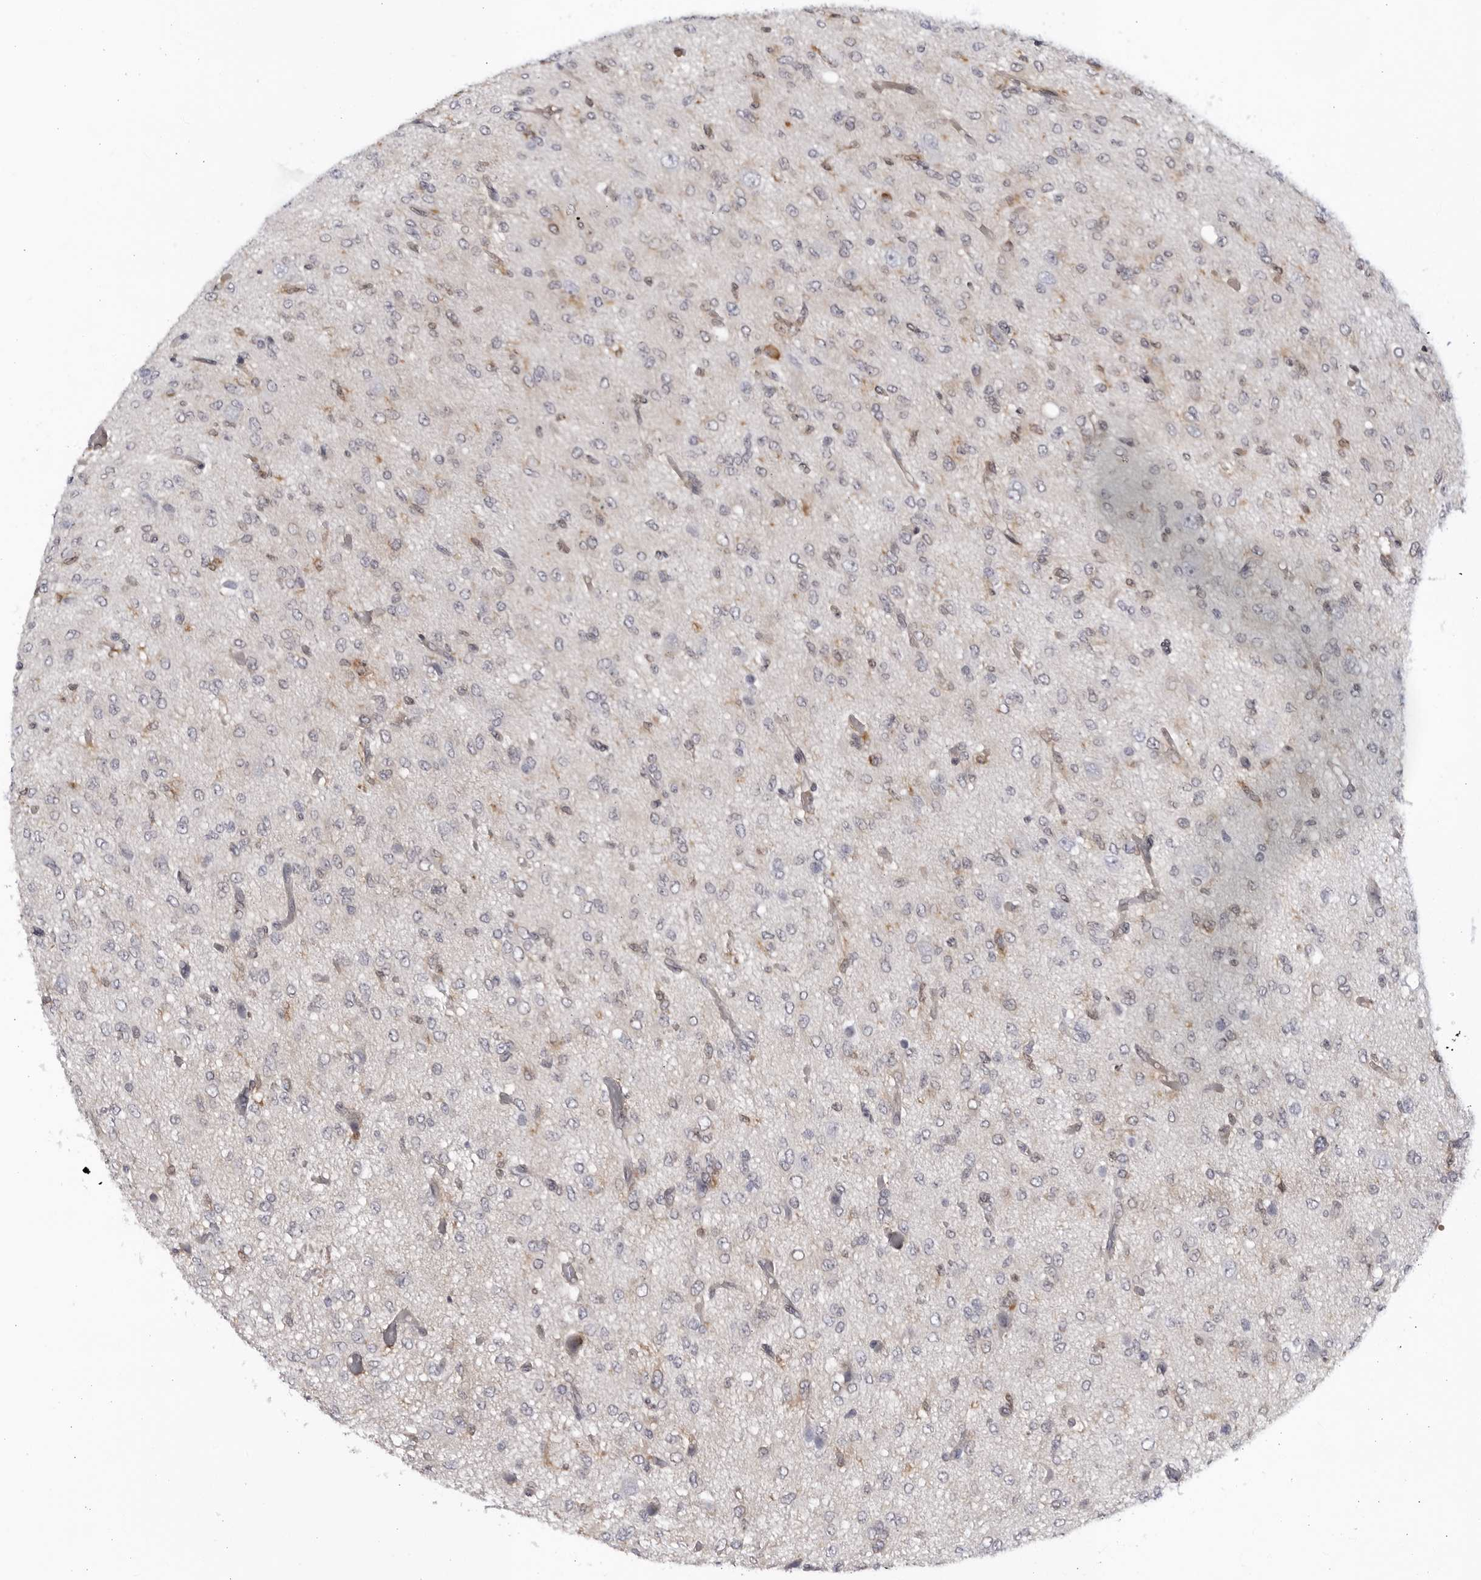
{"staining": {"intensity": "negative", "quantity": "none", "location": "none"}, "tissue": "glioma", "cell_type": "Tumor cells", "image_type": "cancer", "snomed": [{"axis": "morphology", "description": "Glioma, malignant, High grade"}, {"axis": "topography", "description": "Brain"}], "caption": "High magnification brightfield microscopy of glioma stained with DAB (brown) and counterstained with hematoxylin (blue): tumor cells show no significant expression.", "gene": "BMP2K", "patient": {"sex": "female", "age": 59}}